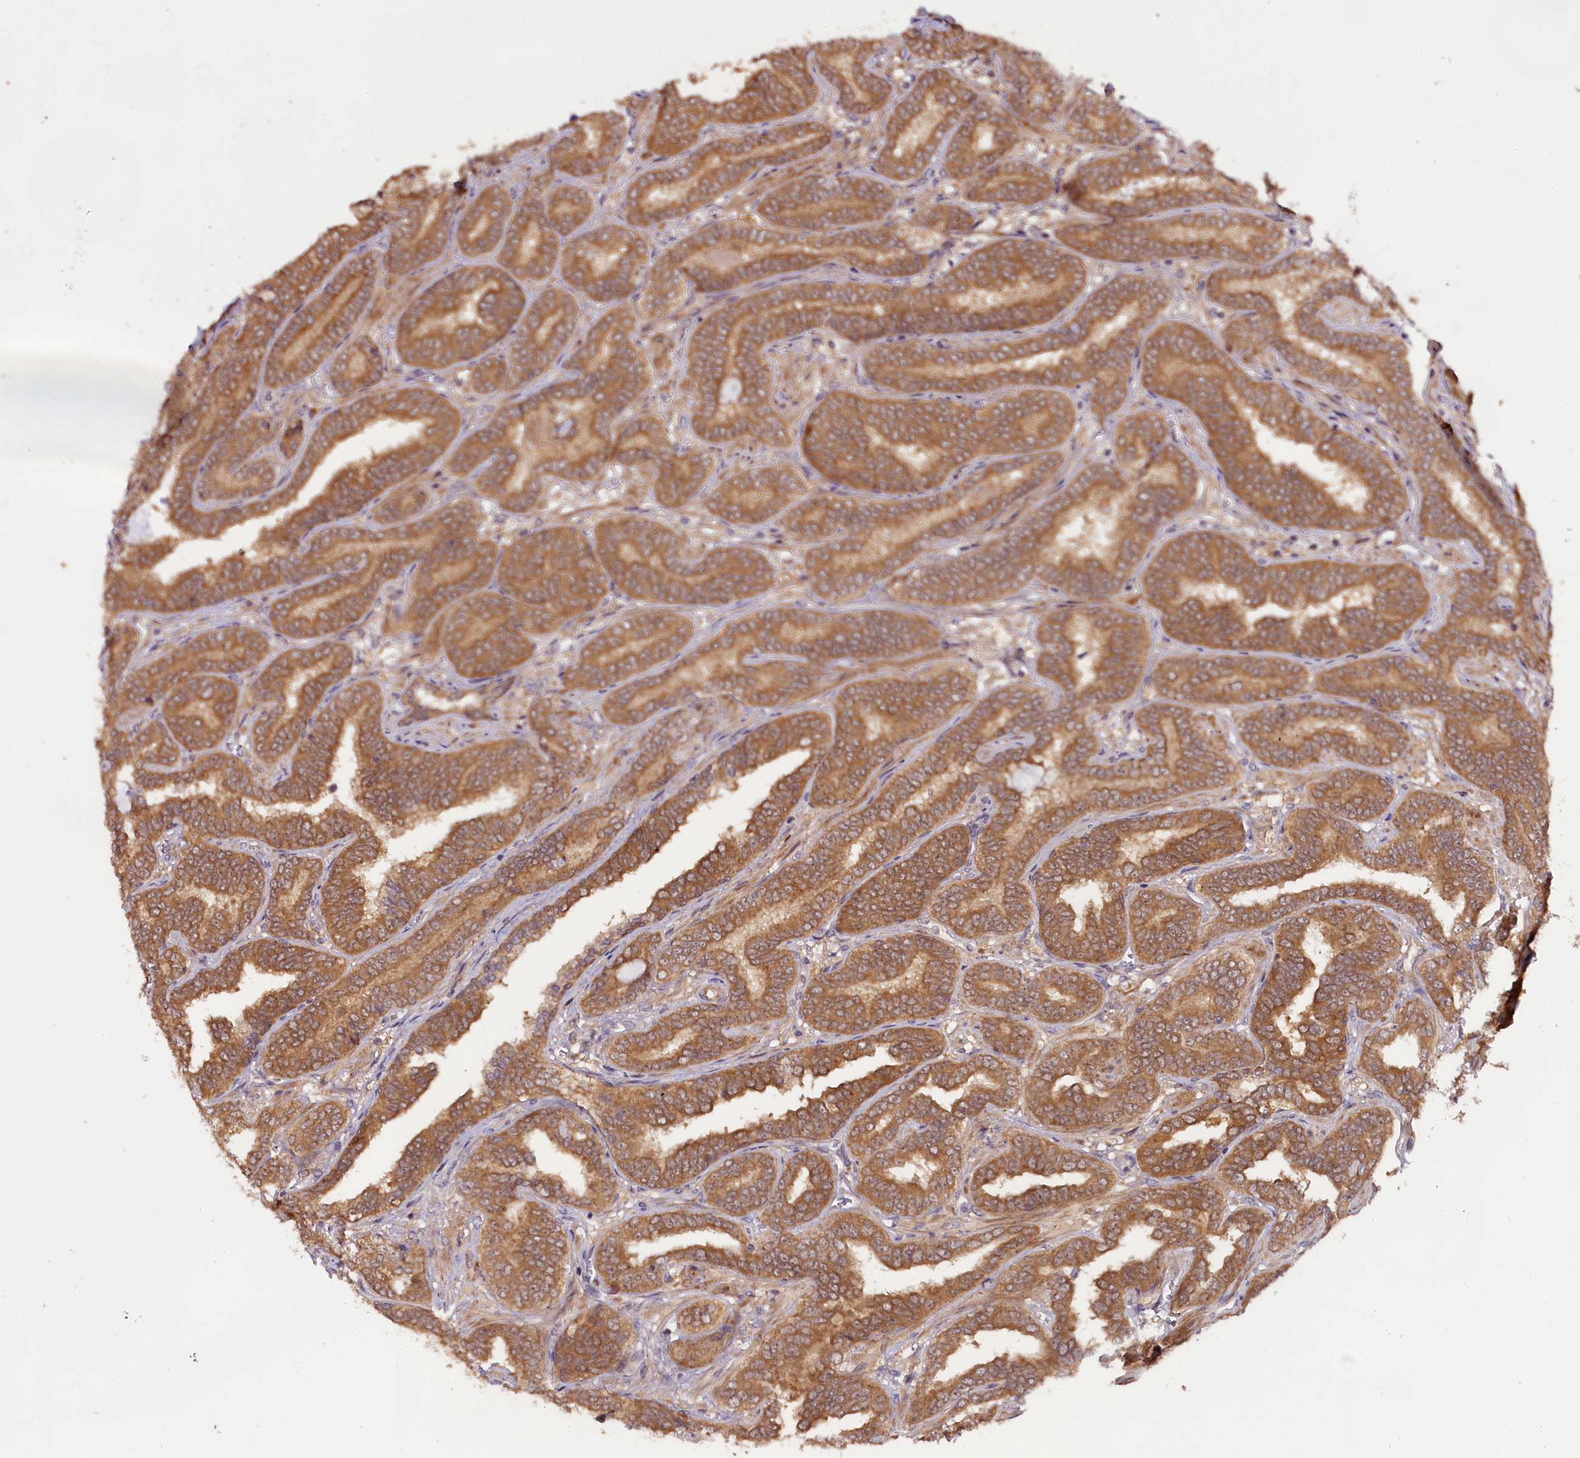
{"staining": {"intensity": "moderate", "quantity": ">75%", "location": "cytoplasmic/membranous"}, "tissue": "prostate cancer", "cell_type": "Tumor cells", "image_type": "cancer", "snomed": [{"axis": "morphology", "description": "Adenocarcinoma, High grade"}, {"axis": "topography", "description": "Prostate"}], "caption": "A photomicrograph of human prostate cancer stained for a protein shows moderate cytoplasmic/membranous brown staining in tumor cells.", "gene": "RPUSD2", "patient": {"sex": "male", "age": 67}}